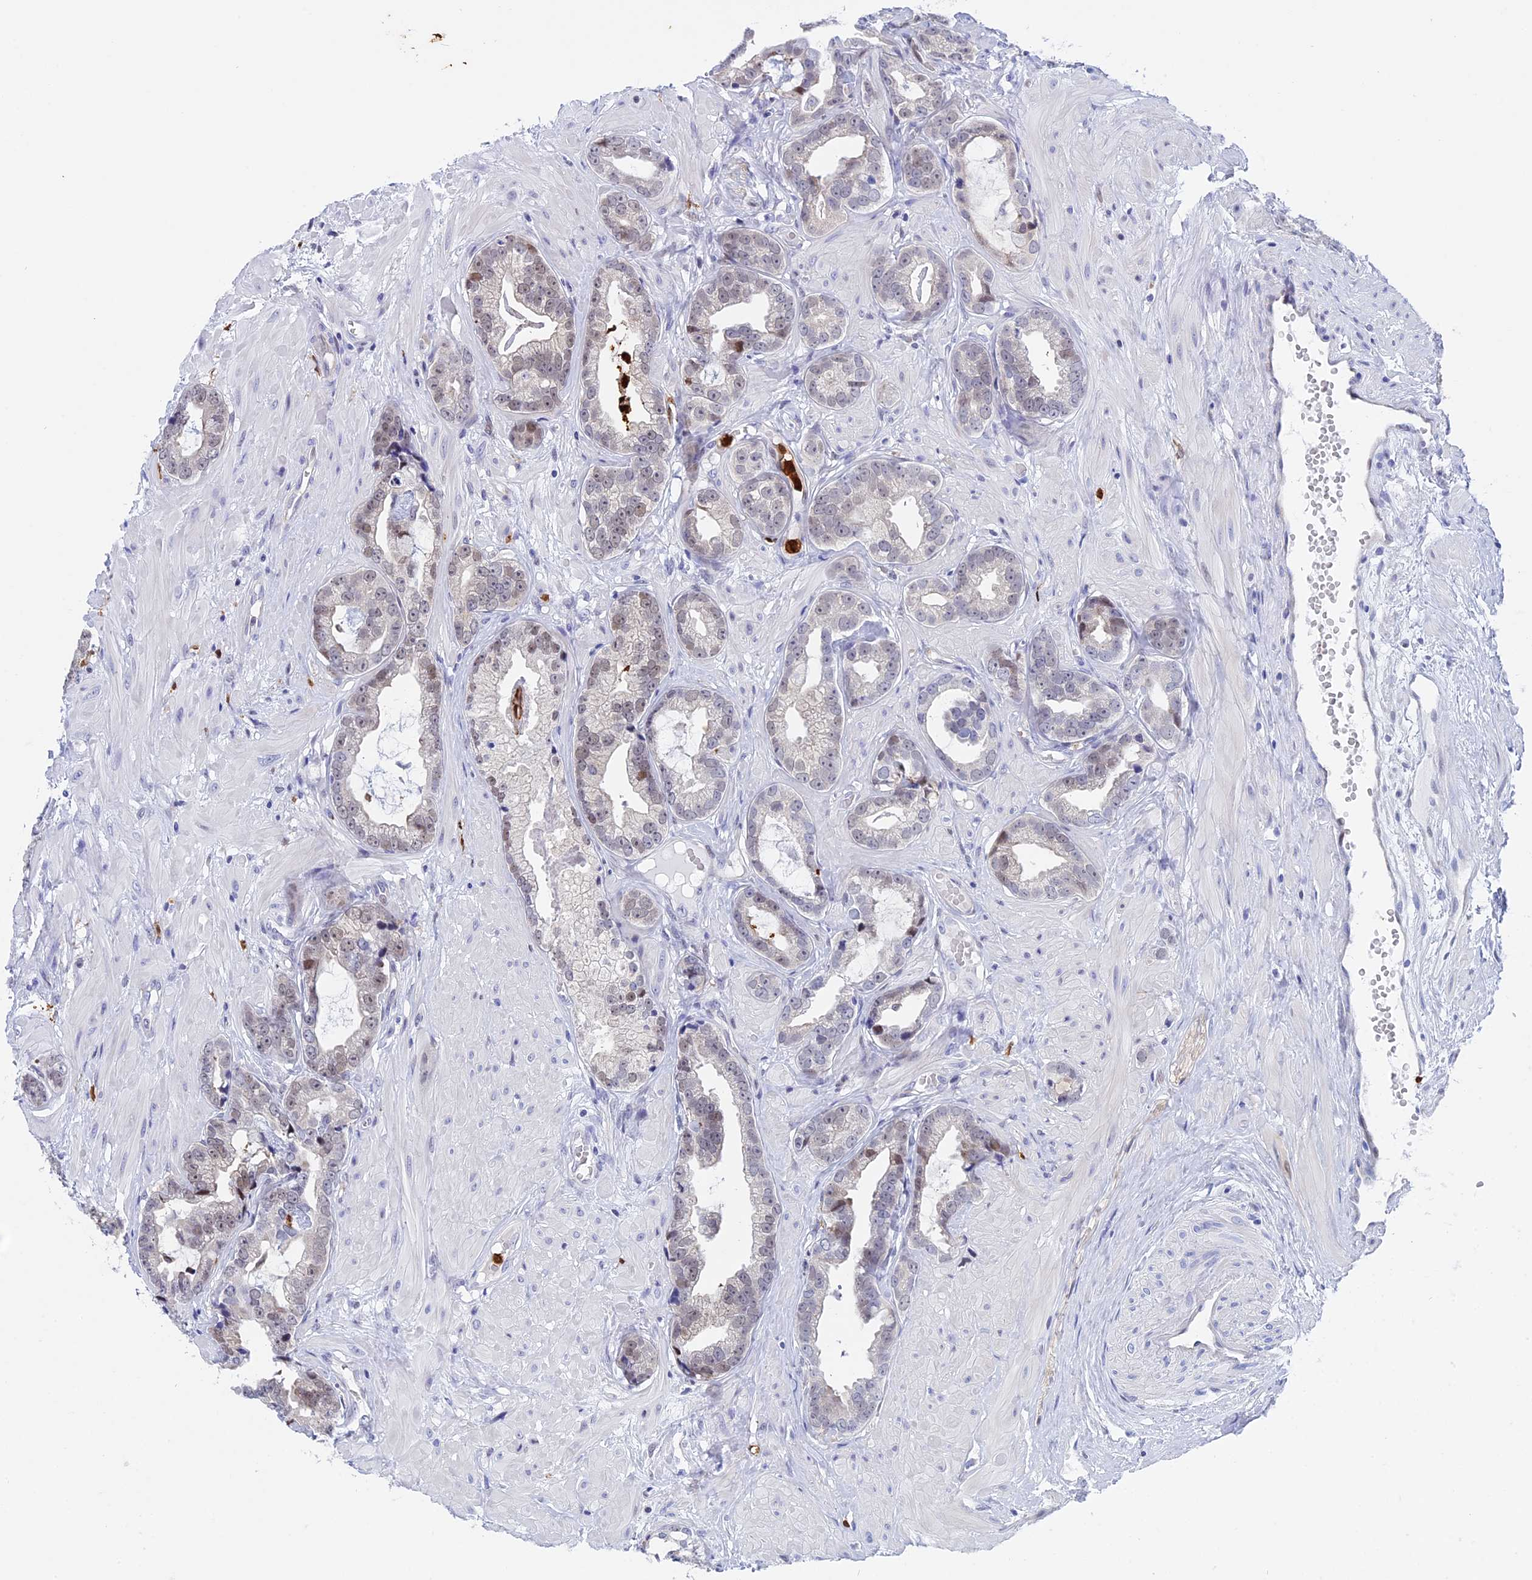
{"staining": {"intensity": "weak", "quantity": "<25%", "location": "nuclear"}, "tissue": "prostate cancer", "cell_type": "Tumor cells", "image_type": "cancer", "snomed": [{"axis": "morphology", "description": "Adenocarcinoma, Low grade"}, {"axis": "topography", "description": "Prostate"}], "caption": "Photomicrograph shows no protein positivity in tumor cells of prostate cancer (low-grade adenocarcinoma) tissue. (DAB IHC visualized using brightfield microscopy, high magnification).", "gene": "SLC26A1", "patient": {"sex": "male", "age": 64}}